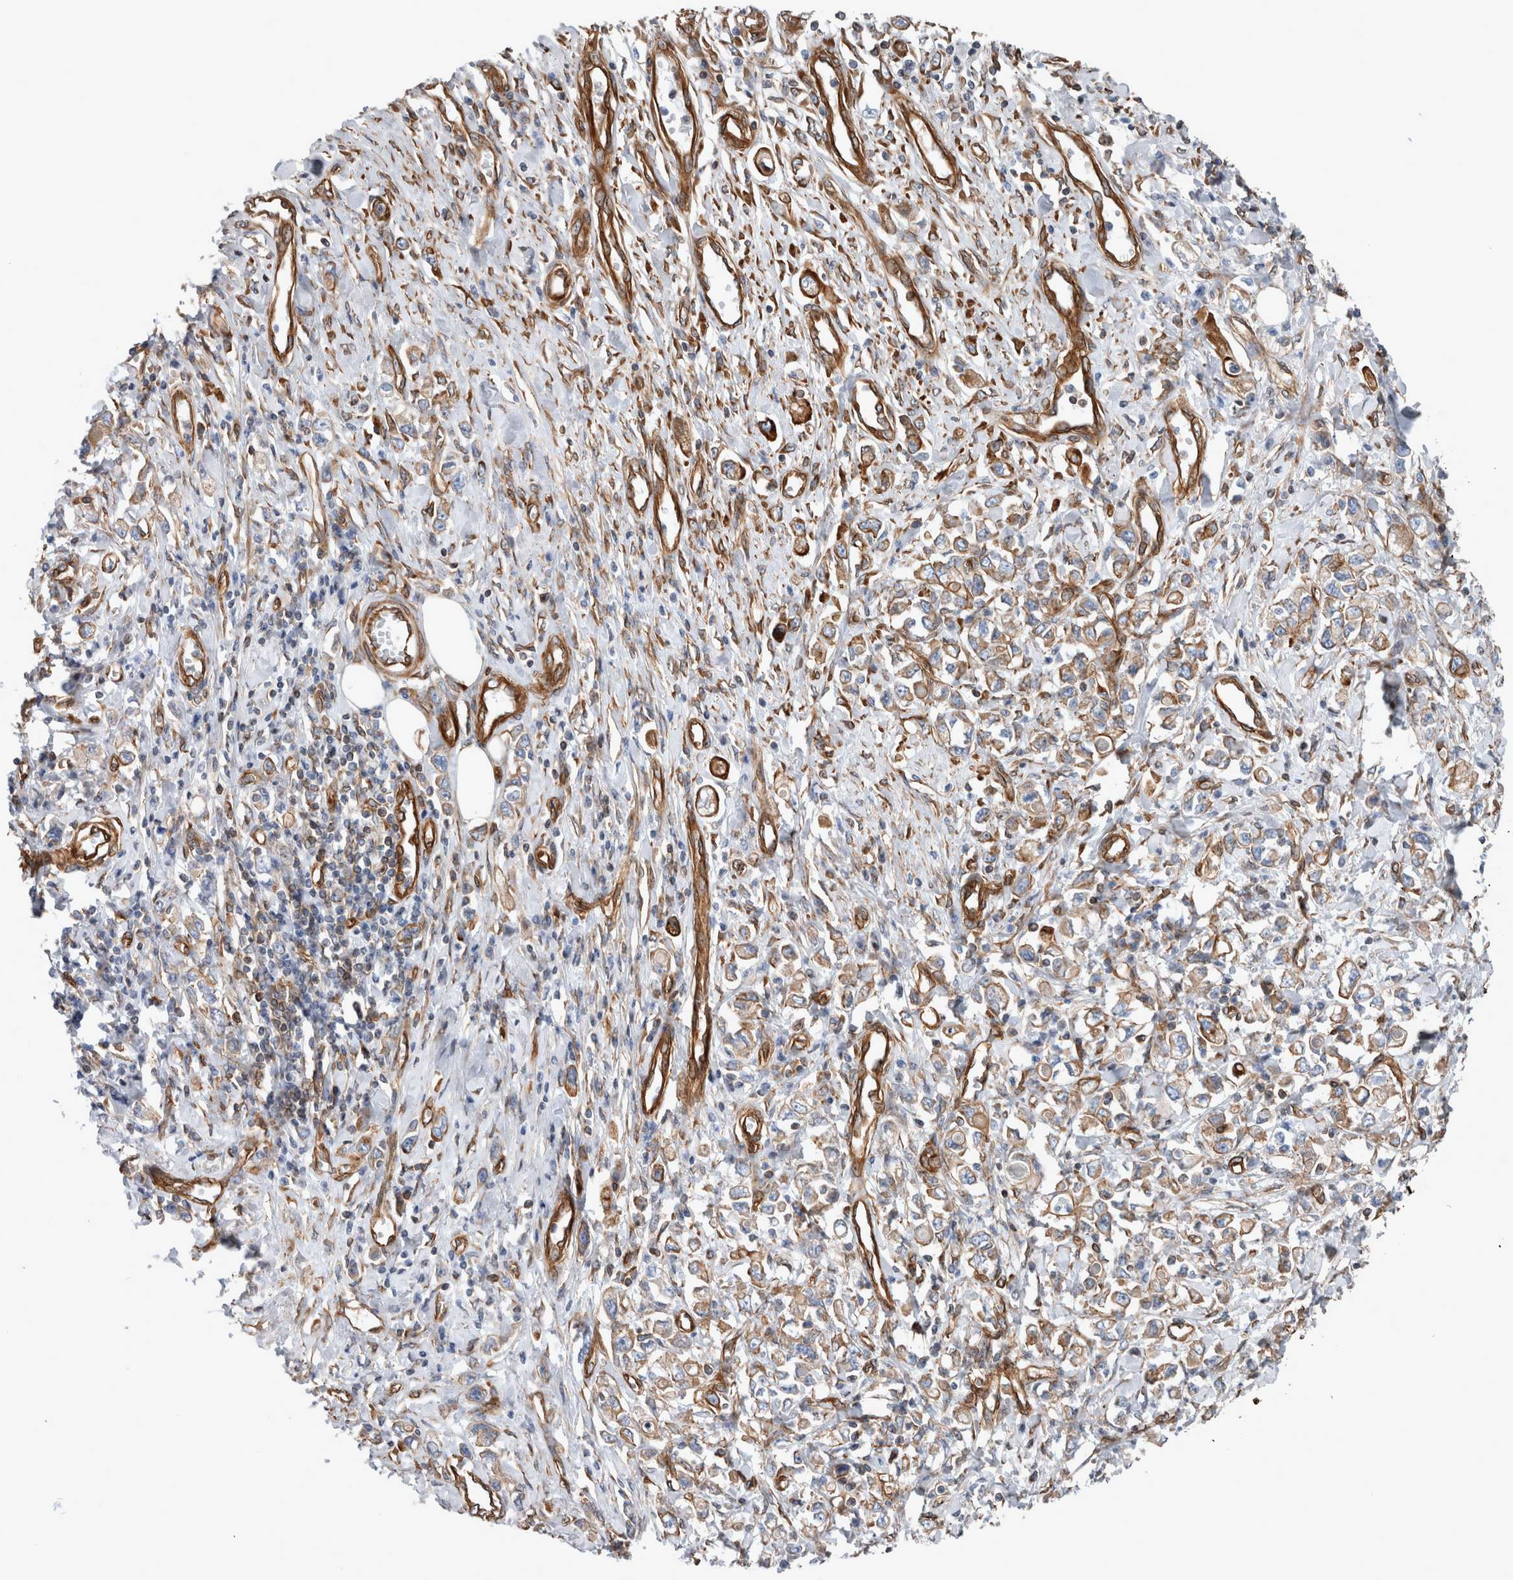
{"staining": {"intensity": "moderate", "quantity": "25%-75%", "location": "cytoplasmic/membranous"}, "tissue": "stomach cancer", "cell_type": "Tumor cells", "image_type": "cancer", "snomed": [{"axis": "morphology", "description": "Adenocarcinoma, NOS"}, {"axis": "topography", "description": "Stomach"}], "caption": "Human stomach cancer (adenocarcinoma) stained for a protein (brown) displays moderate cytoplasmic/membranous positive expression in approximately 25%-75% of tumor cells.", "gene": "PLEC", "patient": {"sex": "female", "age": 76}}